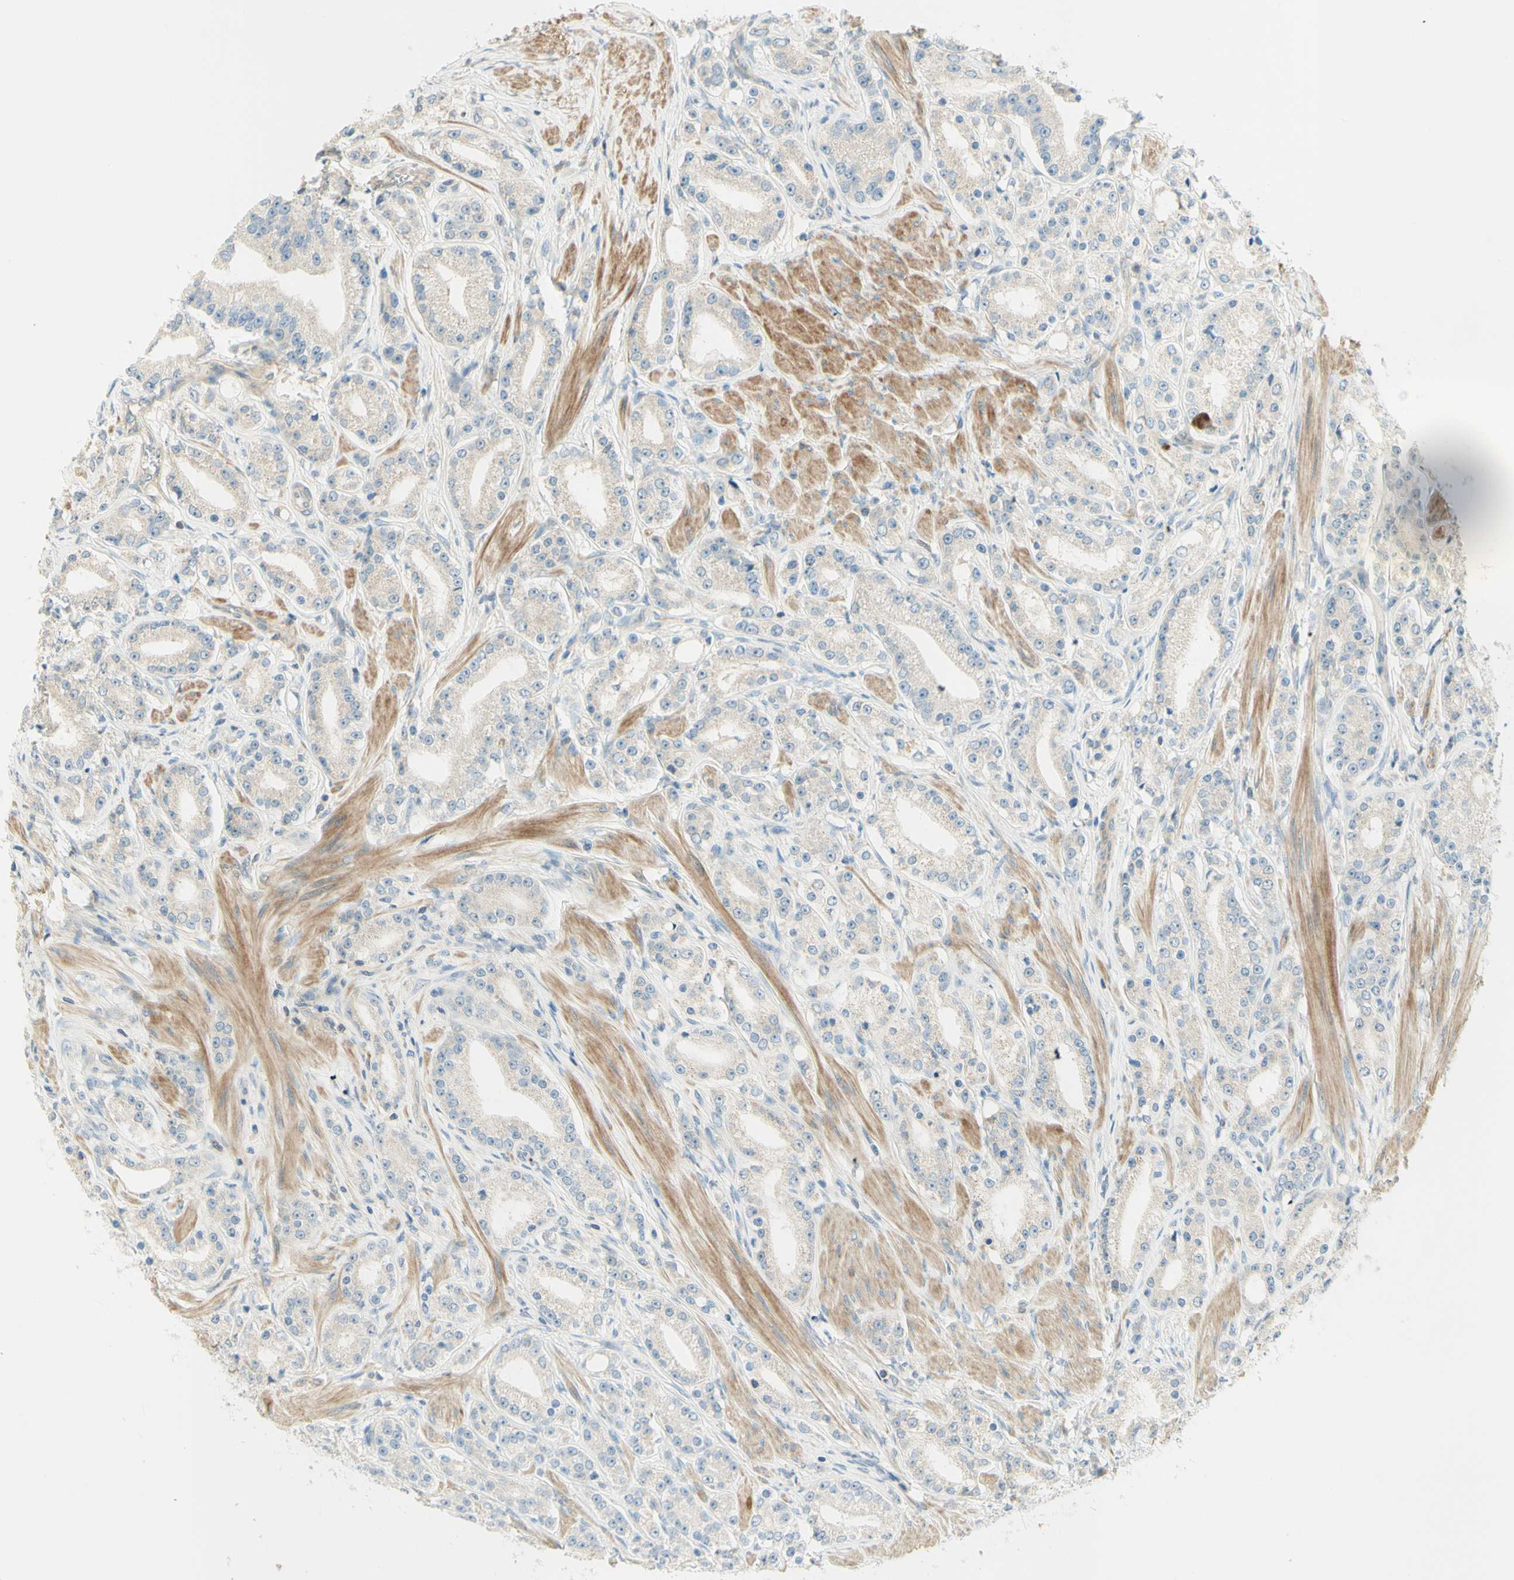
{"staining": {"intensity": "weak", "quantity": "25%-75%", "location": "cytoplasmic/membranous"}, "tissue": "prostate cancer", "cell_type": "Tumor cells", "image_type": "cancer", "snomed": [{"axis": "morphology", "description": "Adenocarcinoma, Low grade"}, {"axis": "topography", "description": "Prostate"}], "caption": "IHC (DAB (3,3'-diaminobenzidine)) staining of prostate cancer (low-grade adenocarcinoma) shows weak cytoplasmic/membranous protein positivity in about 25%-75% of tumor cells. (IHC, brightfield microscopy, high magnification).", "gene": "PROM1", "patient": {"sex": "male", "age": 63}}